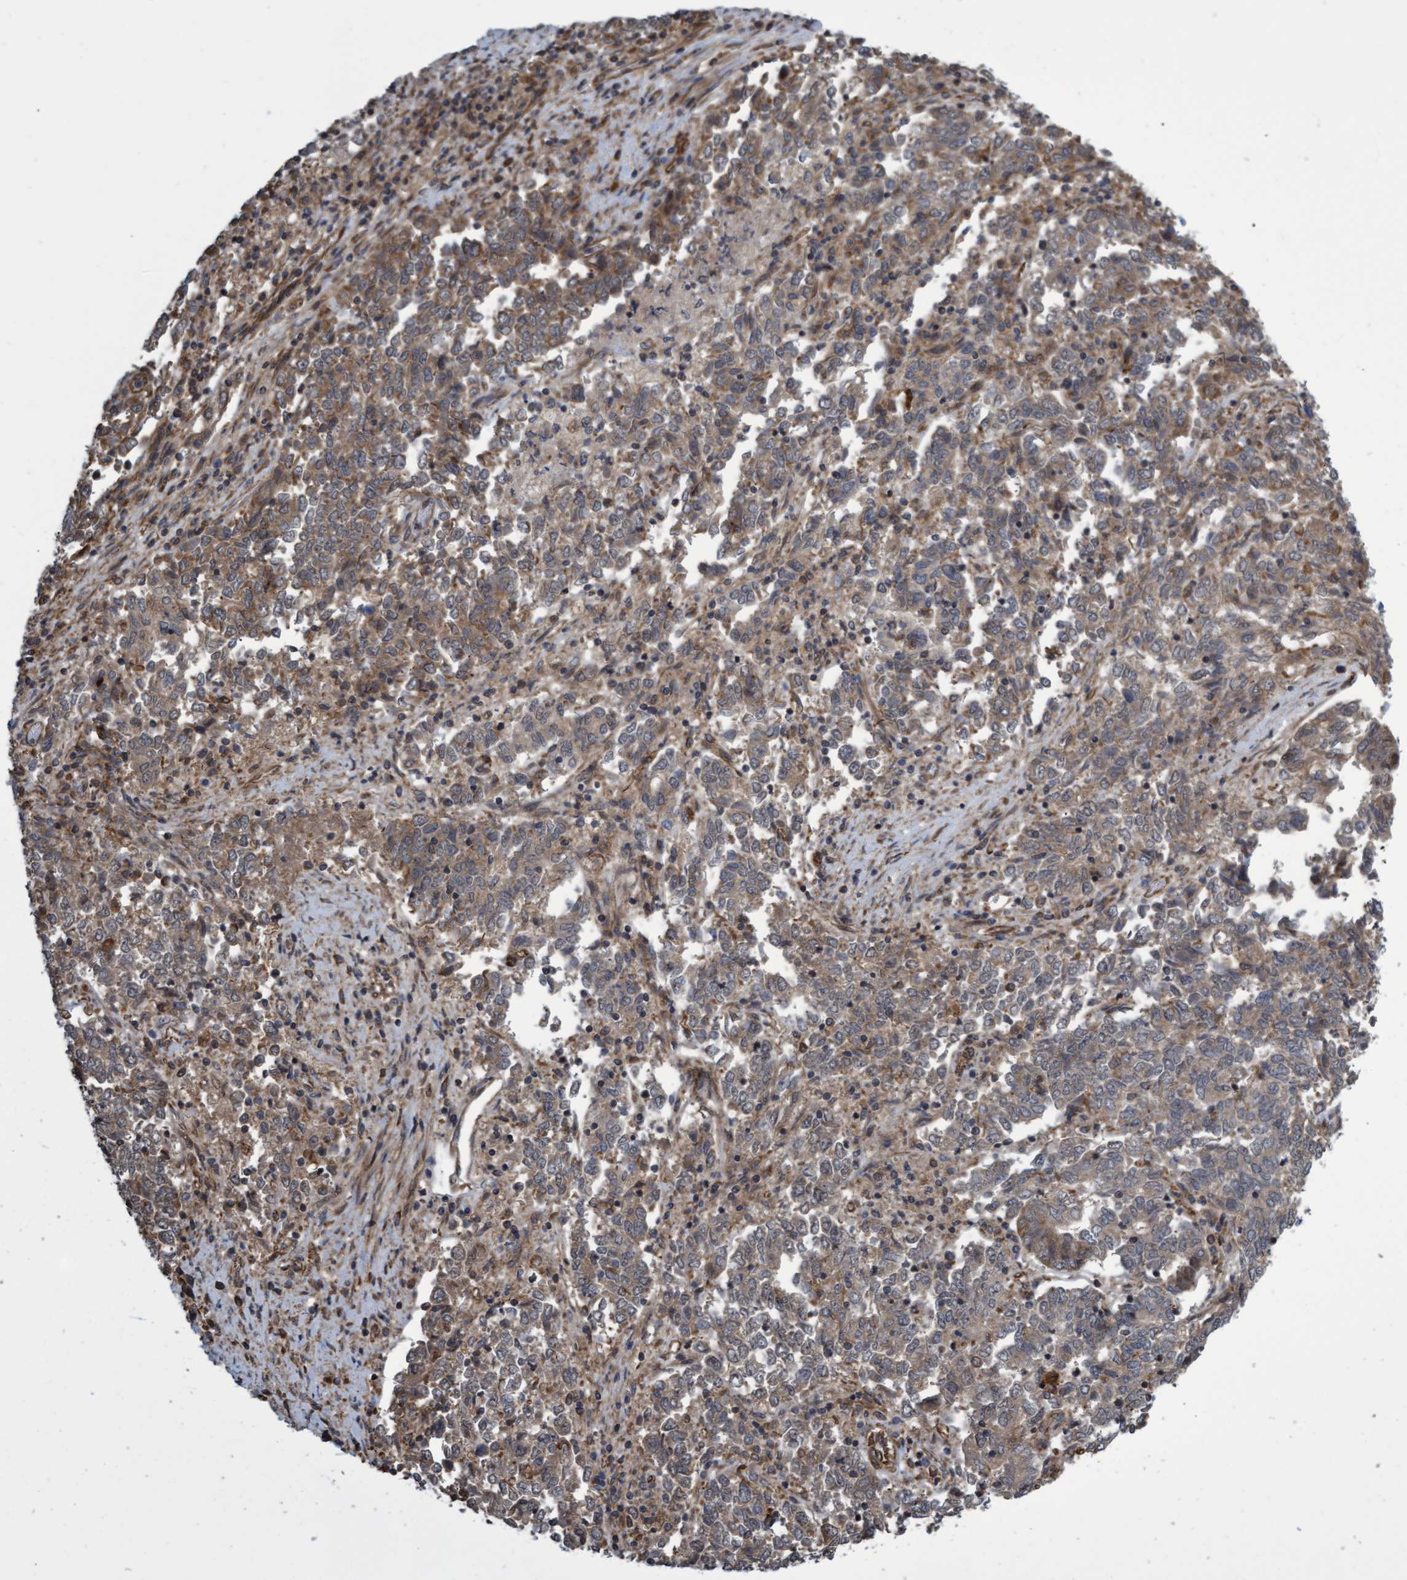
{"staining": {"intensity": "weak", "quantity": ">75%", "location": "cytoplasmic/membranous"}, "tissue": "endometrial cancer", "cell_type": "Tumor cells", "image_type": "cancer", "snomed": [{"axis": "morphology", "description": "Adenocarcinoma, NOS"}, {"axis": "topography", "description": "Endometrium"}], "caption": "Immunohistochemical staining of endometrial adenocarcinoma demonstrates weak cytoplasmic/membranous protein staining in about >75% of tumor cells. (IHC, brightfield microscopy, high magnification).", "gene": "TNFRSF10B", "patient": {"sex": "female", "age": 80}}